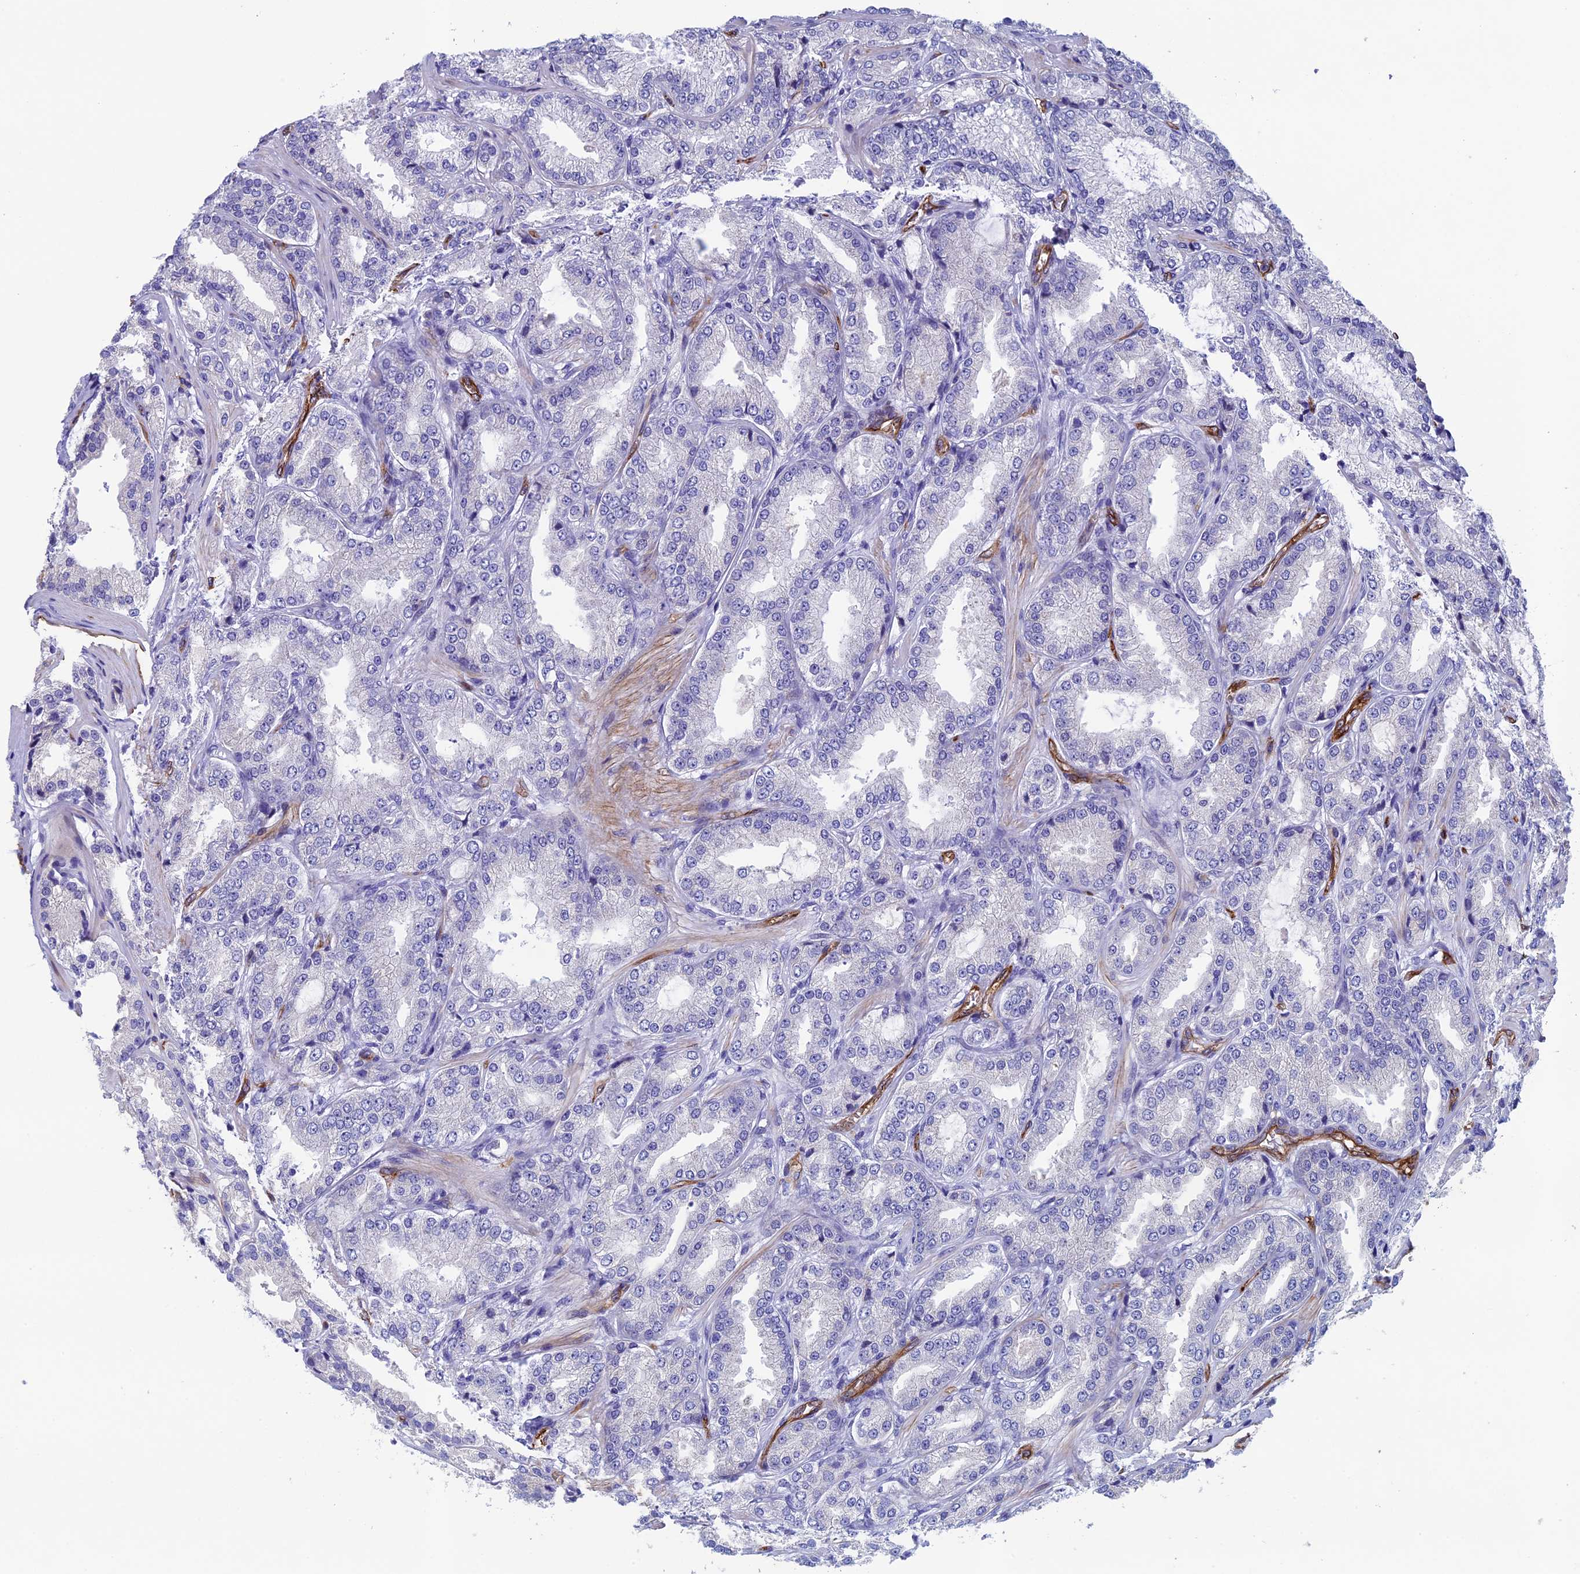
{"staining": {"intensity": "negative", "quantity": "none", "location": "none"}, "tissue": "prostate cancer", "cell_type": "Tumor cells", "image_type": "cancer", "snomed": [{"axis": "morphology", "description": "Adenocarcinoma, Low grade"}, {"axis": "topography", "description": "Prostate"}], "caption": "This is a image of immunohistochemistry staining of adenocarcinoma (low-grade) (prostate), which shows no expression in tumor cells.", "gene": "INSYN1", "patient": {"sex": "male", "age": 59}}